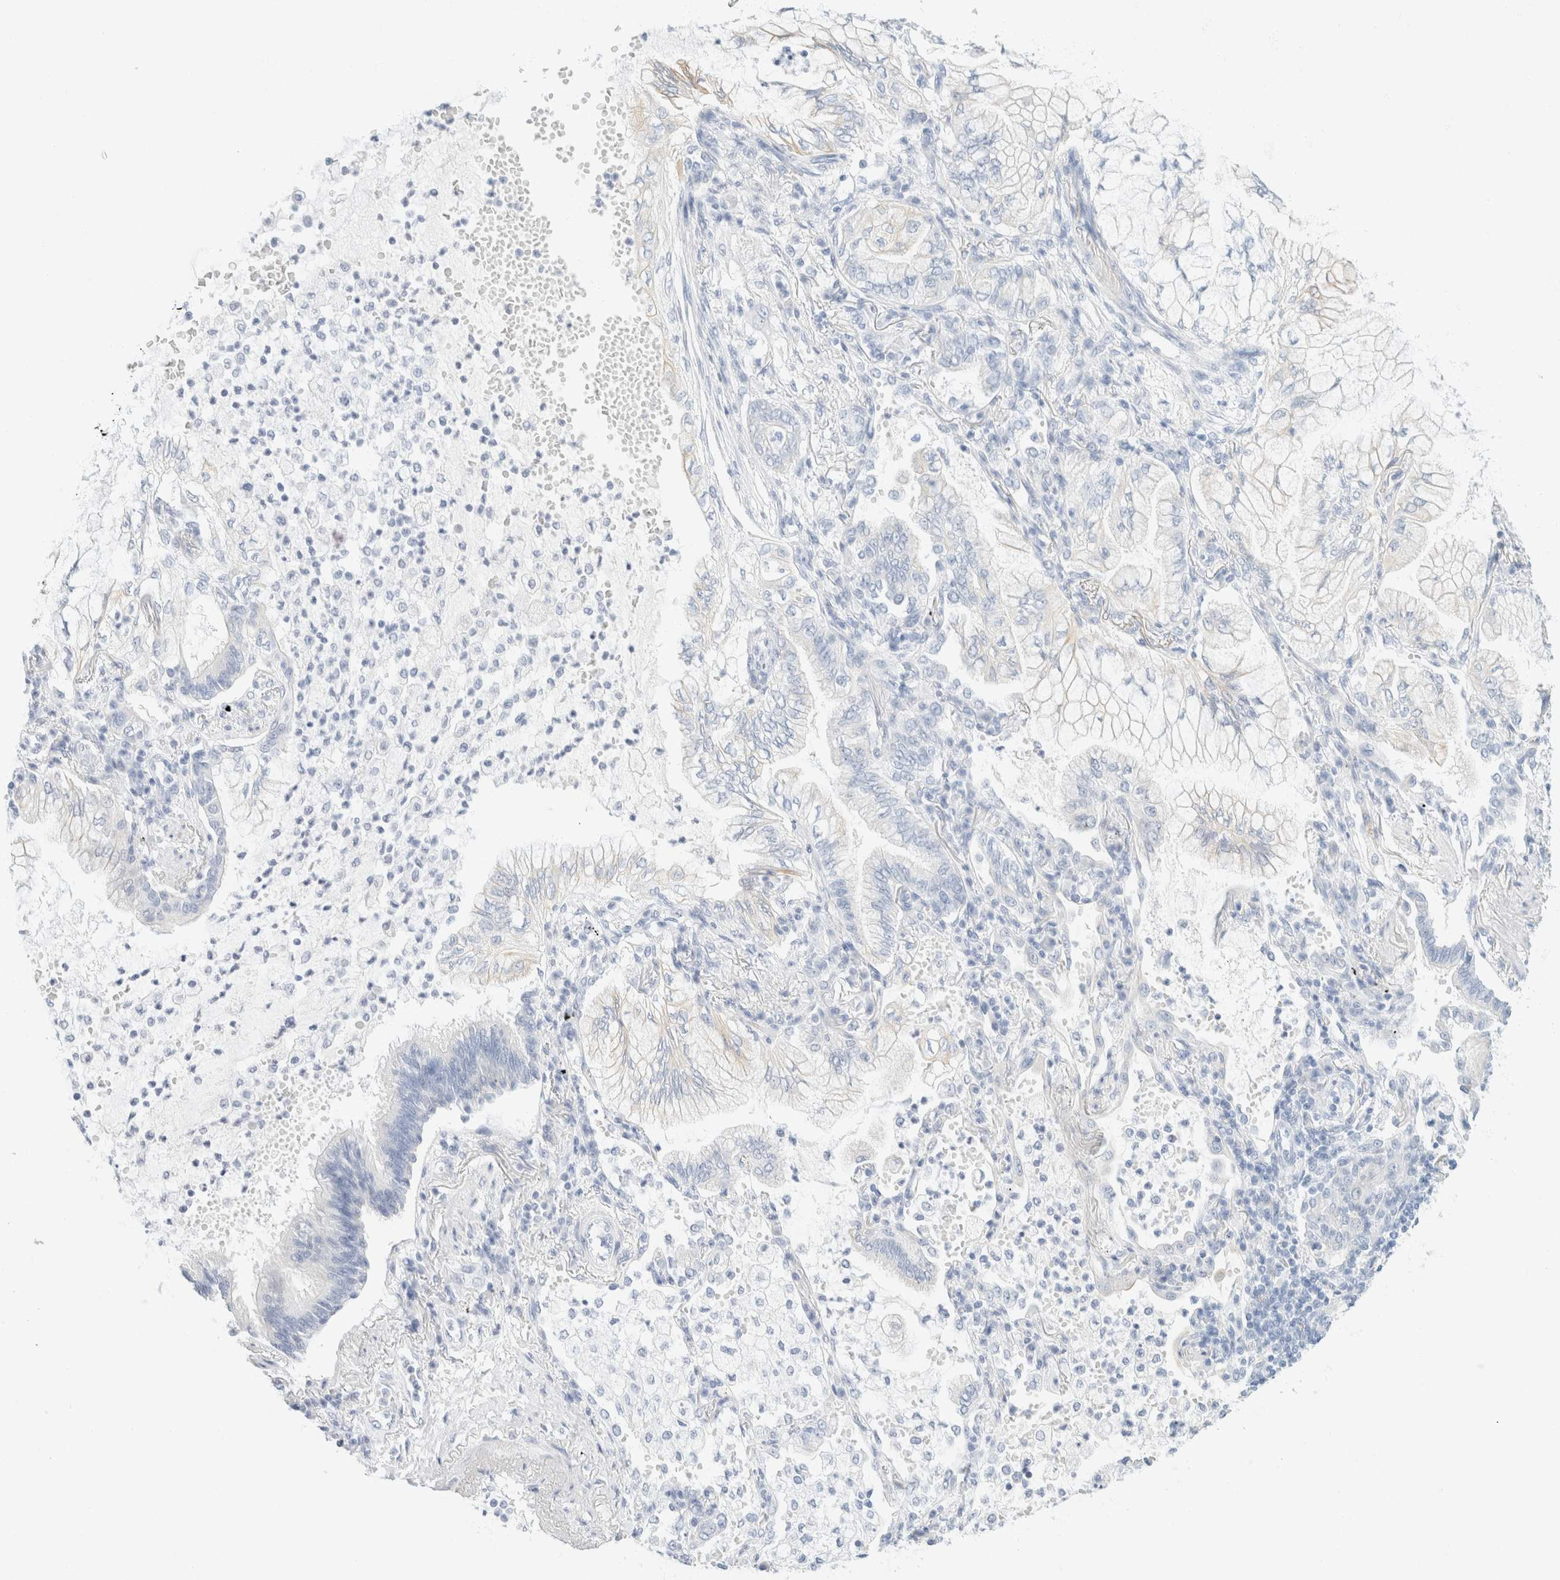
{"staining": {"intensity": "negative", "quantity": "none", "location": "none"}, "tissue": "lung cancer", "cell_type": "Tumor cells", "image_type": "cancer", "snomed": [{"axis": "morphology", "description": "Adenocarcinoma, NOS"}, {"axis": "topography", "description": "Lung"}], "caption": "The micrograph demonstrates no significant expression in tumor cells of lung cancer (adenocarcinoma). (Stains: DAB IHC with hematoxylin counter stain, Microscopy: brightfield microscopy at high magnification).", "gene": "KRT20", "patient": {"sex": "female", "age": 70}}